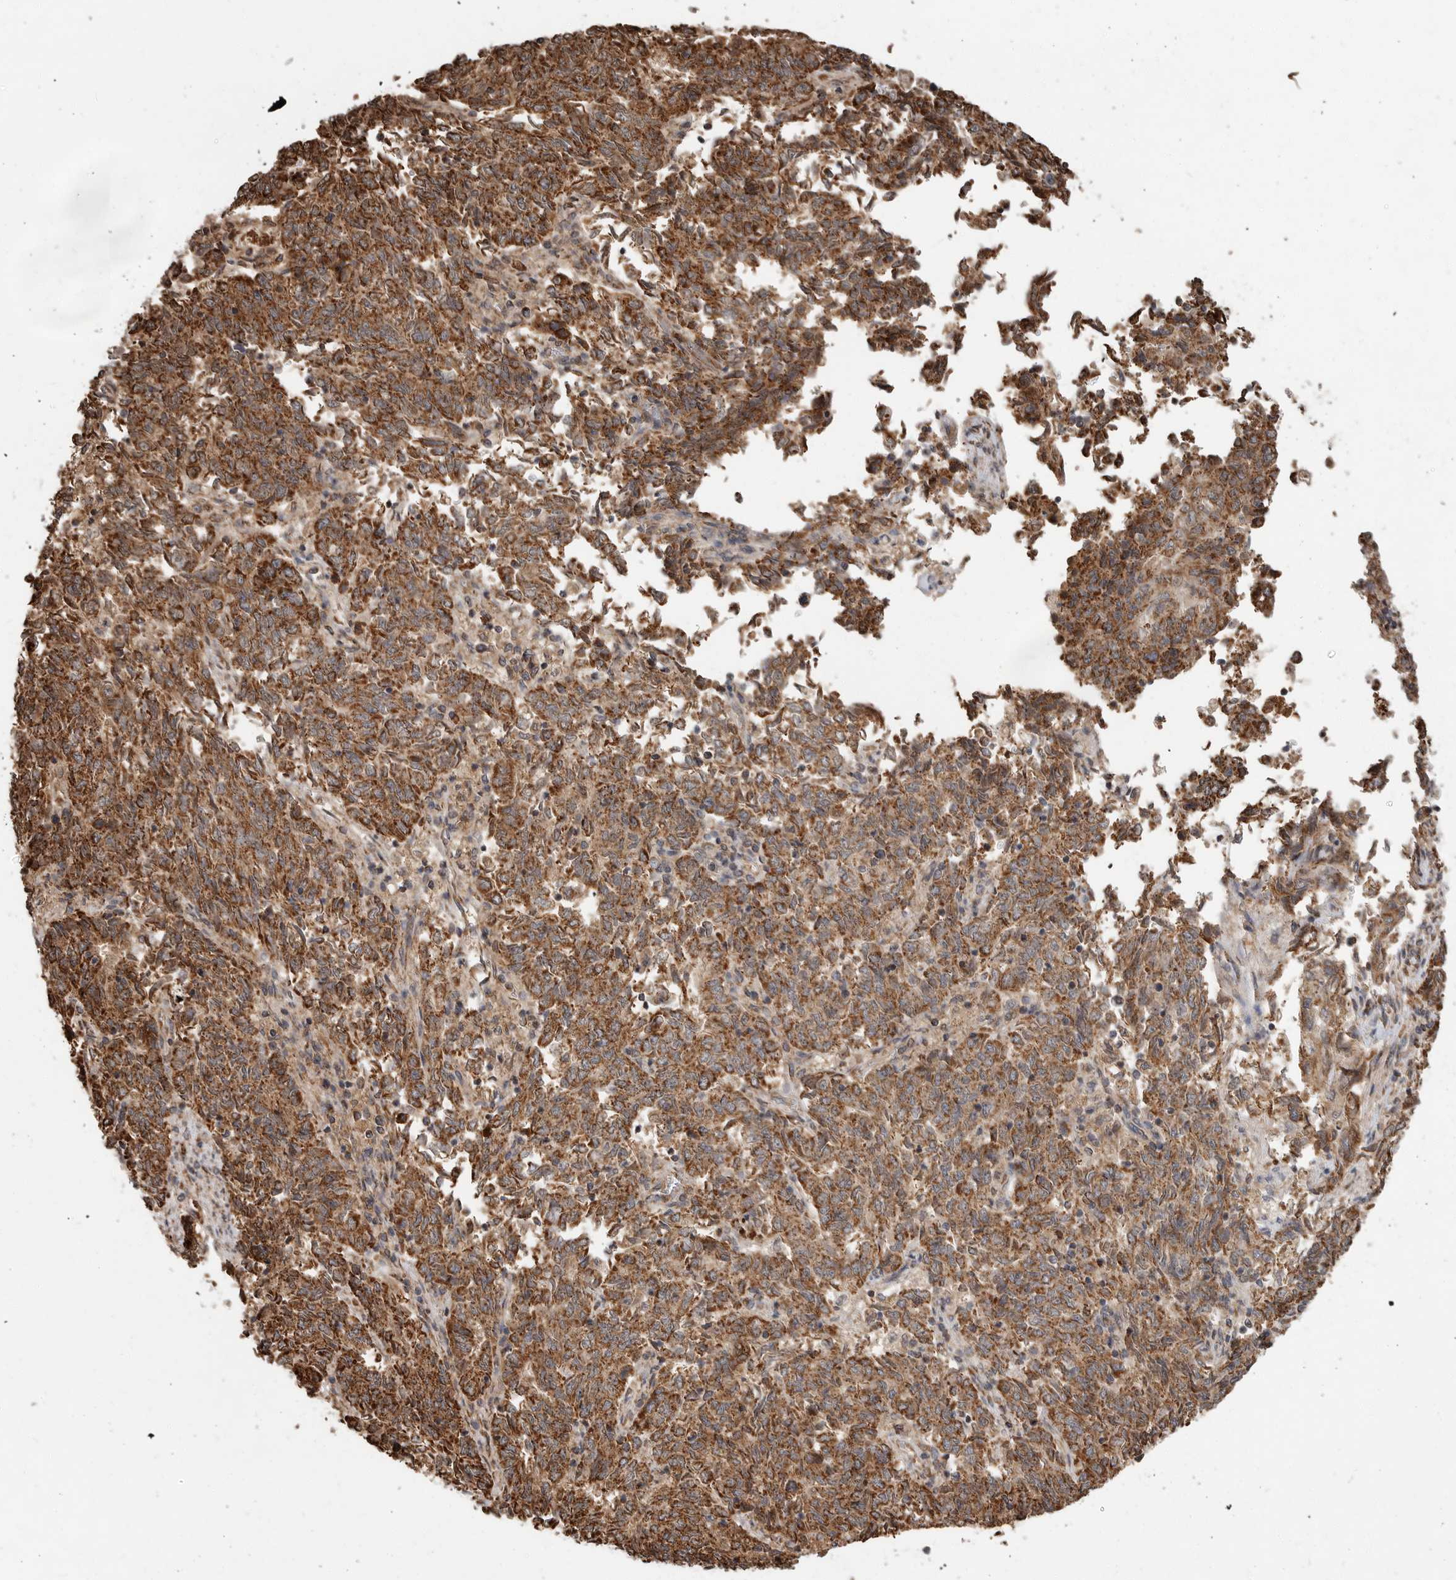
{"staining": {"intensity": "strong", "quantity": ">75%", "location": "cytoplasmic/membranous"}, "tissue": "endometrial cancer", "cell_type": "Tumor cells", "image_type": "cancer", "snomed": [{"axis": "morphology", "description": "Adenocarcinoma, NOS"}, {"axis": "topography", "description": "Endometrium"}], "caption": "The image exhibits a brown stain indicating the presence of a protein in the cytoplasmic/membranous of tumor cells in endometrial adenocarcinoma.", "gene": "GCNT2", "patient": {"sex": "female", "age": 80}}